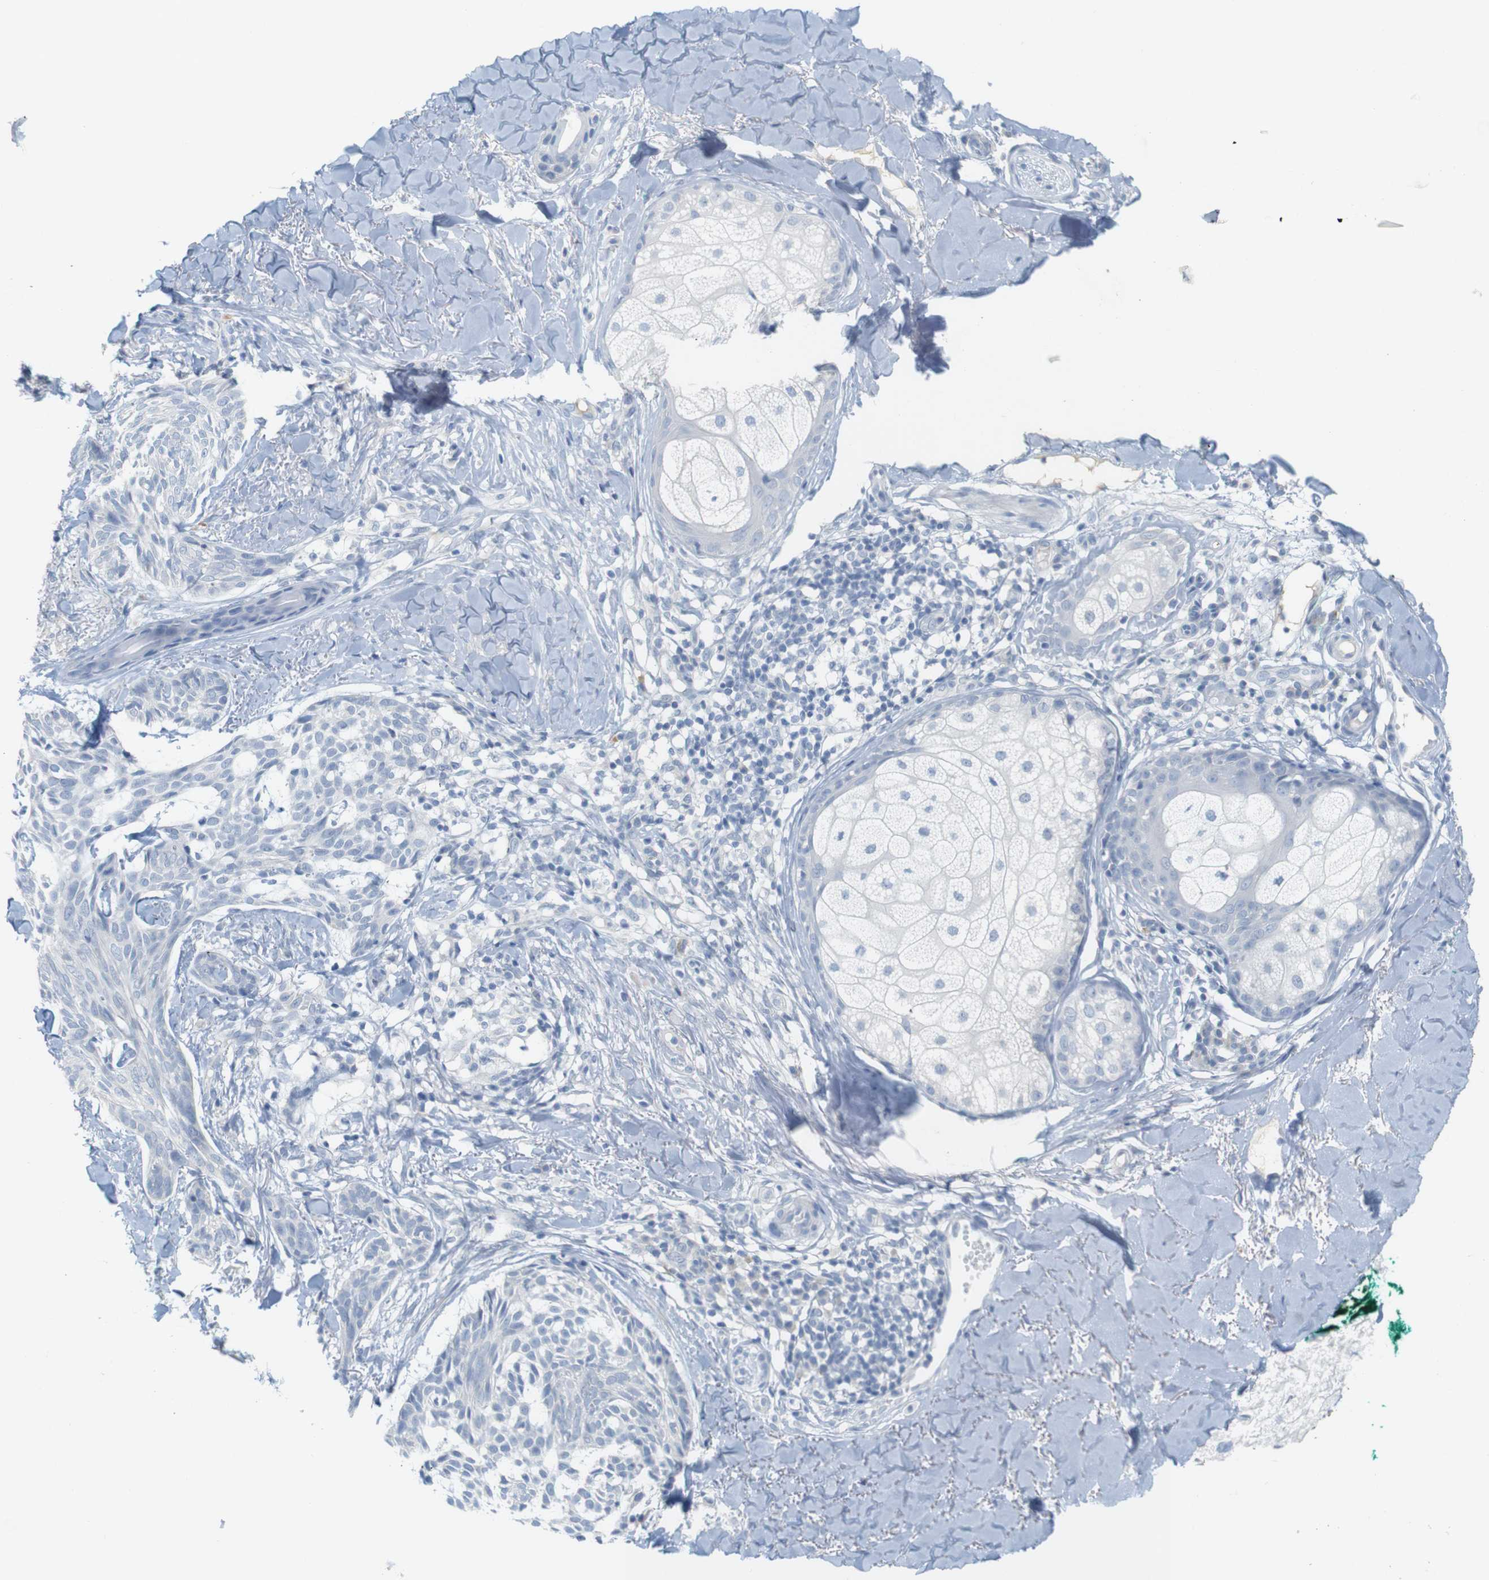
{"staining": {"intensity": "negative", "quantity": "none", "location": "none"}, "tissue": "skin cancer", "cell_type": "Tumor cells", "image_type": "cancer", "snomed": [{"axis": "morphology", "description": "Basal cell carcinoma"}, {"axis": "topography", "description": "Skin"}], "caption": "IHC of human skin basal cell carcinoma demonstrates no staining in tumor cells.", "gene": "RGS9", "patient": {"sex": "male", "age": 43}}